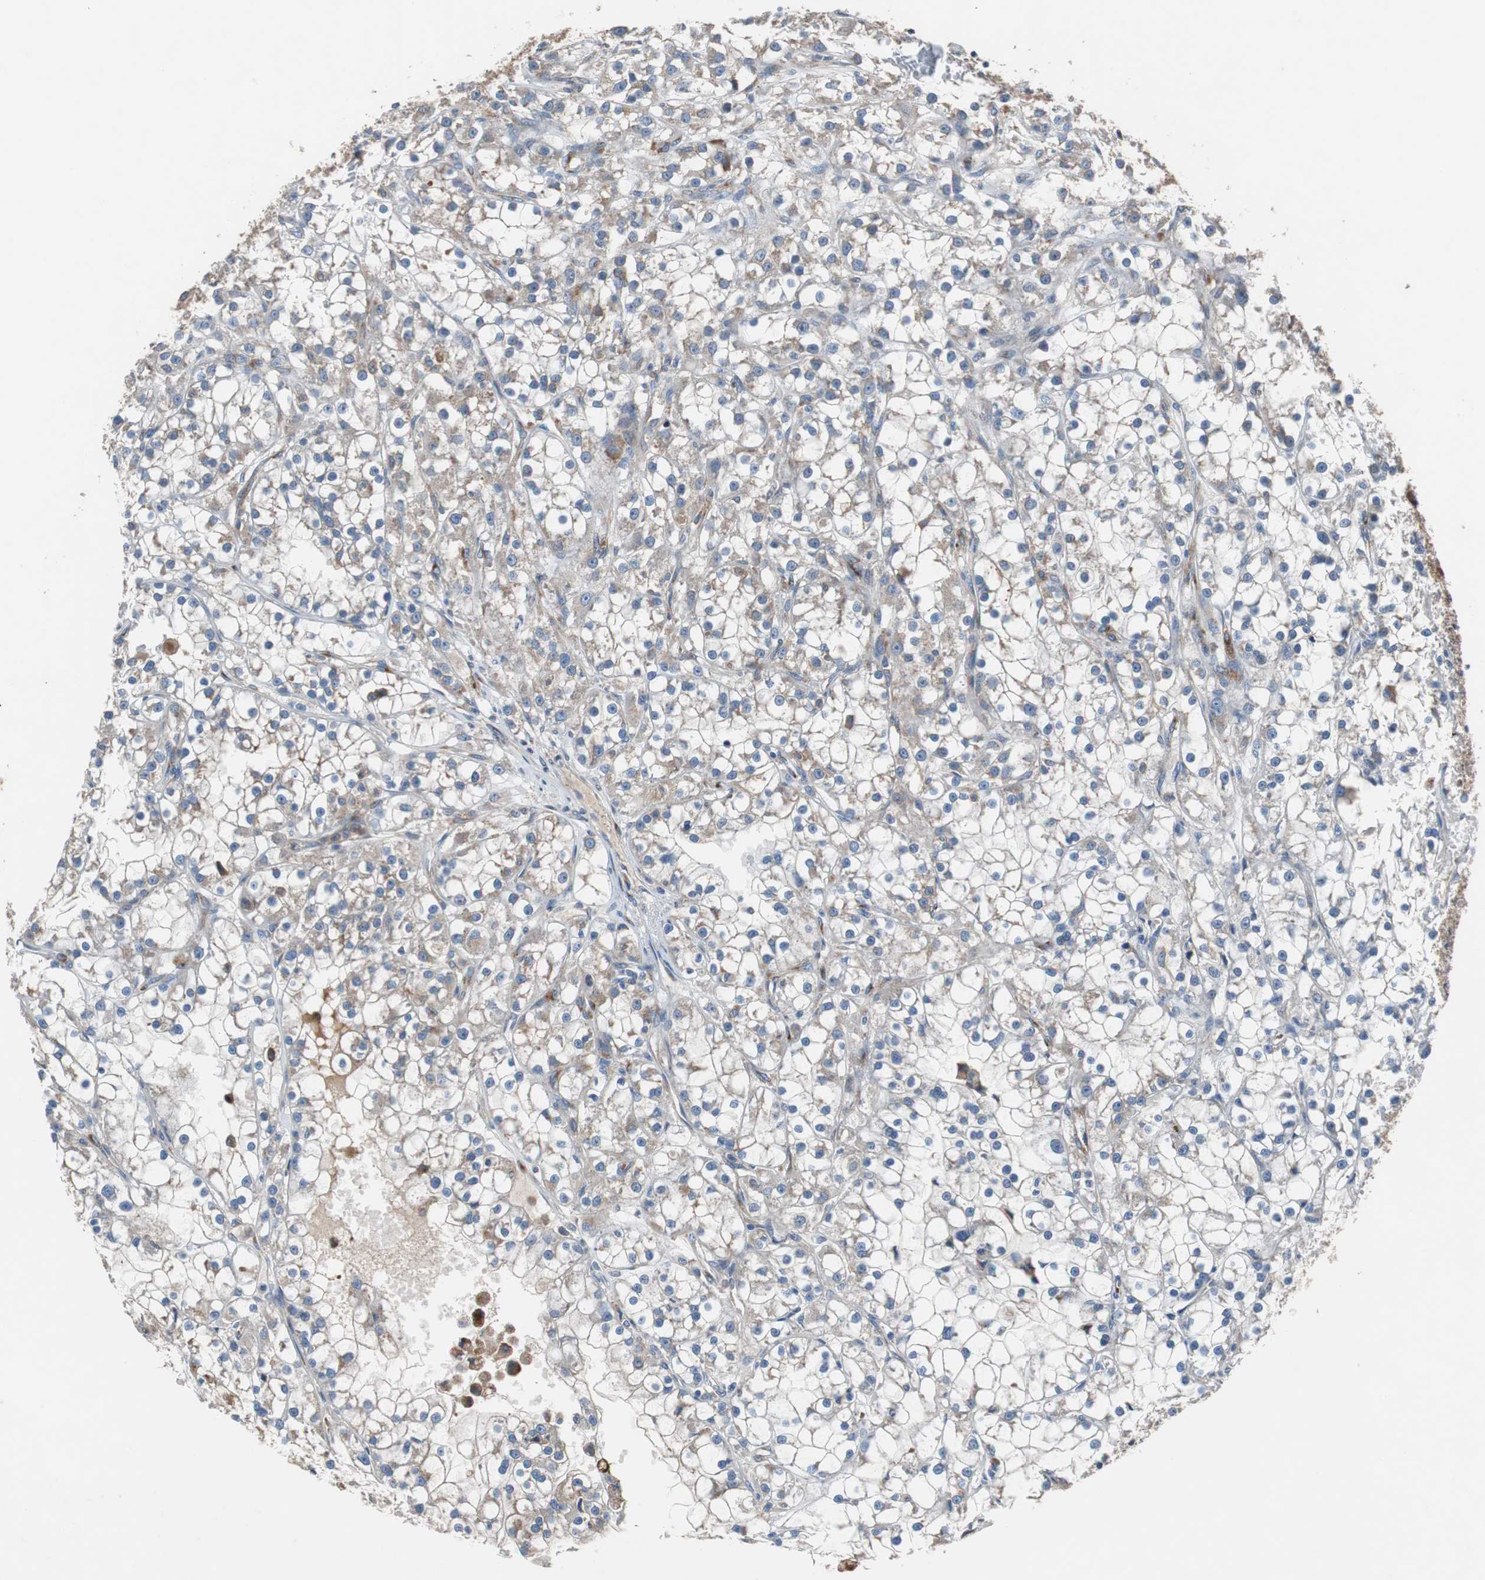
{"staining": {"intensity": "weak", "quantity": "25%-75%", "location": "cytoplasmic/membranous"}, "tissue": "renal cancer", "cell_type": "Tumor cells", "image_type": "cancer", "snomed": [{"axis": "morphology", "description": "Adenocarcinoma, NOS"}, {"axis": "topography", "description": "Kidney"}], "caption": "Renal cancer was stained to show a protein in brown. There is low levels of weak cytoplasmic/membranous expression in about 25%-75% of tumor cells. The staining was performed using DAB (3,3'-diaminobenzidine) to visualize the protein expression in brown, while the nuclei were stained in blue with hematoxylin (Magnification: 20x).", "gene": "SORT1", "patient": {"sex": "female", "age": 52}}